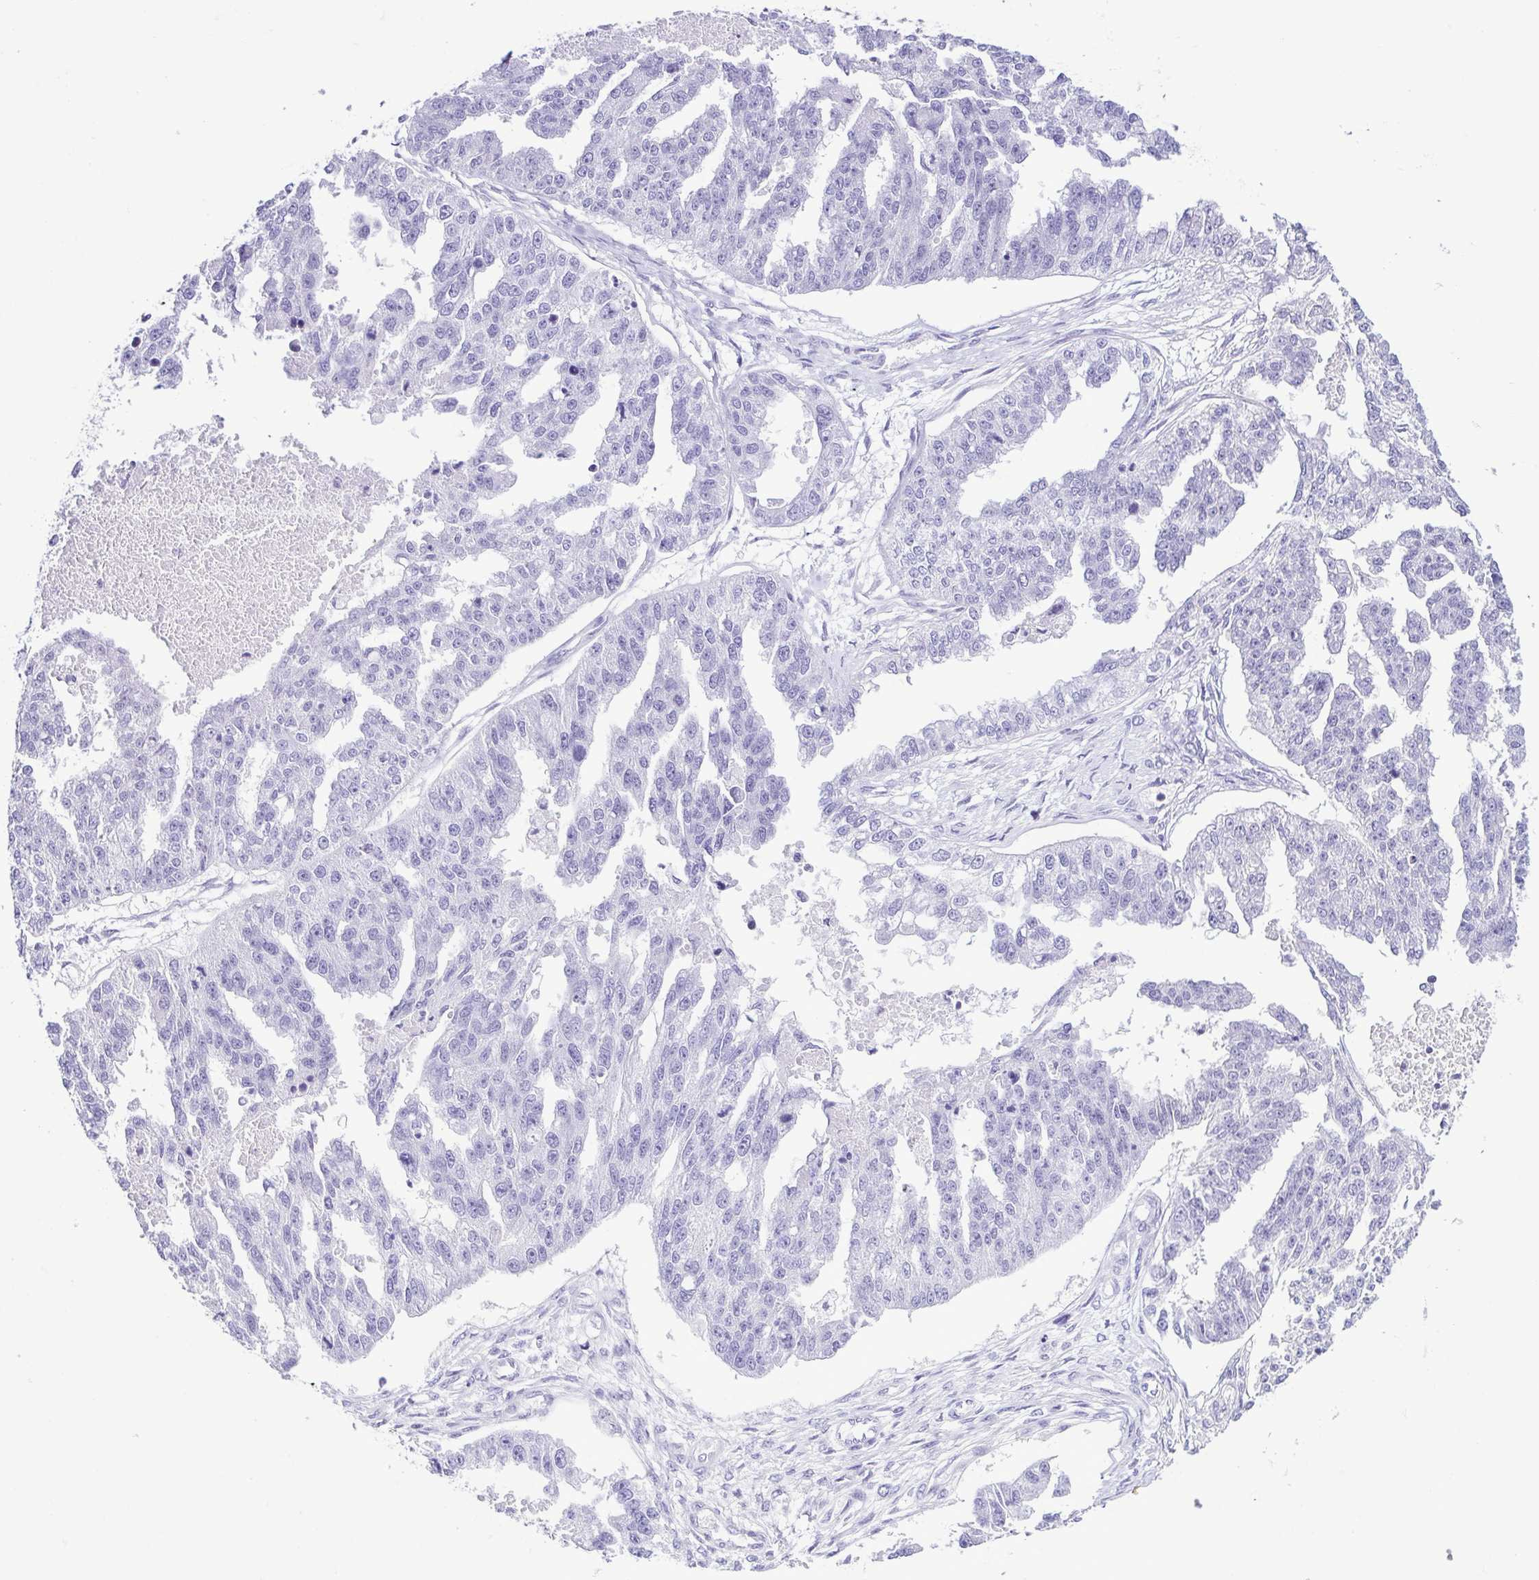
{"staining": {"intensity": "negative", "quantity": "none", "location": "none"}, "tissue": "ovarian cancer", "cell_type": "Tumor cells", "image_type": "cancer", "snomed": [{"axis": "morphology", "description": "Cystadenocarcinoma, serous, NOS"}, {"axis": "topography", "description": "Ovary"}], "caption": "Immunohistochemistry (IHC) of ovarian serous cystadenocarcinoma reveals no expression in tumor cells.", "gene": "SPATA16", "patient": {"sex": "female", "age": 58}}